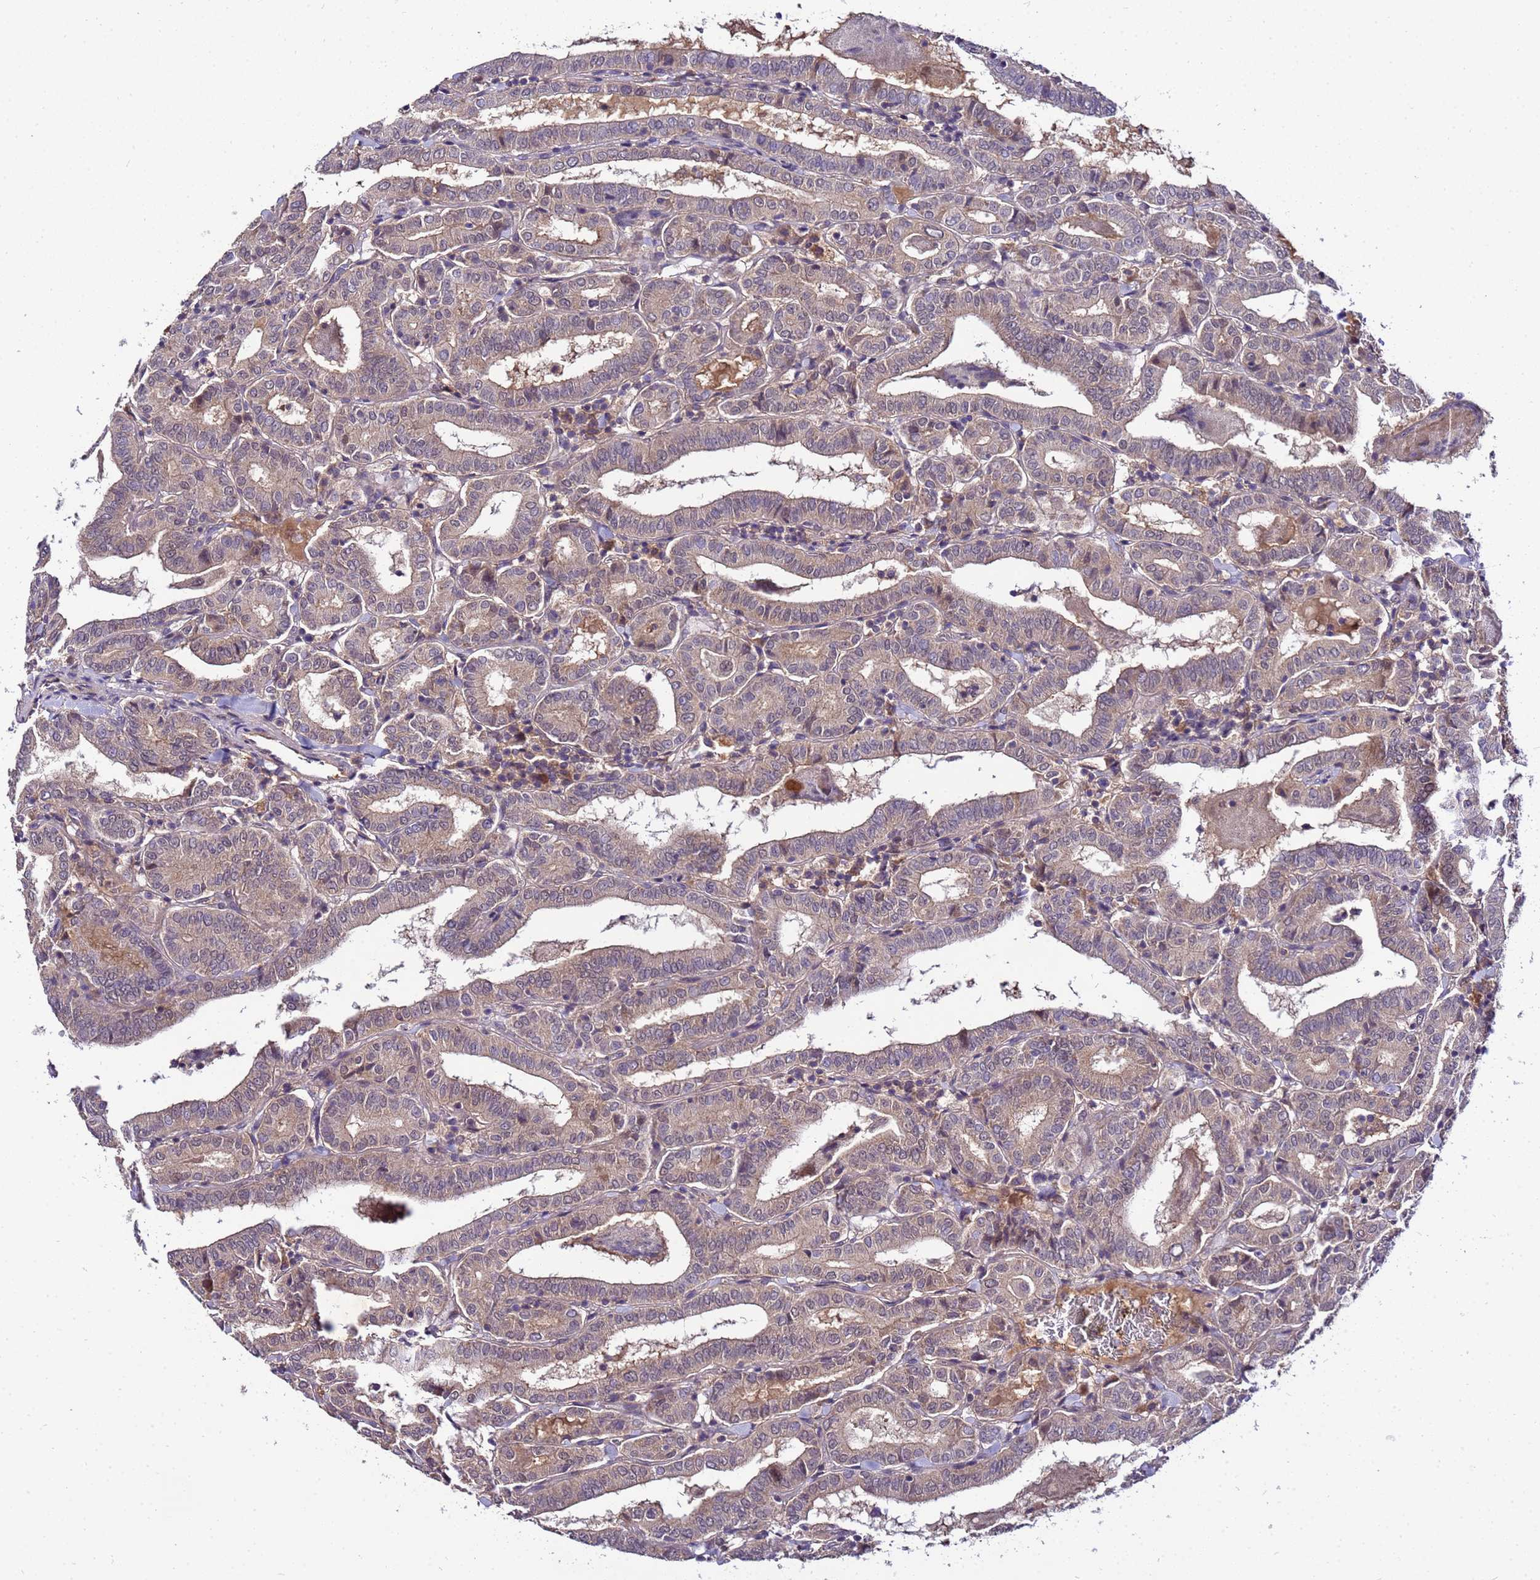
{"staining": {"intensity": "weak", "quantity": "25%-75%", "location": "cytoplasmic/membranous"}, "tissue": "thyroid cancer", "cell_type": "Tumor cells", "image_type": "cancer", "snomed": [{"axis": "morphology", "description": "Papillary adenocarcinoma, NOS"}, {"axis": "topography", "description": "Thyroid gland"}], "caption": "Protein expression analysis of human thyroid papillary adenocarcinoma reveals weak cytoplasmic/membranous expression in about 25%-75% of tumor cells.", "gene": "GSPT2", "patient": {"sex": "female", "age": 72}}